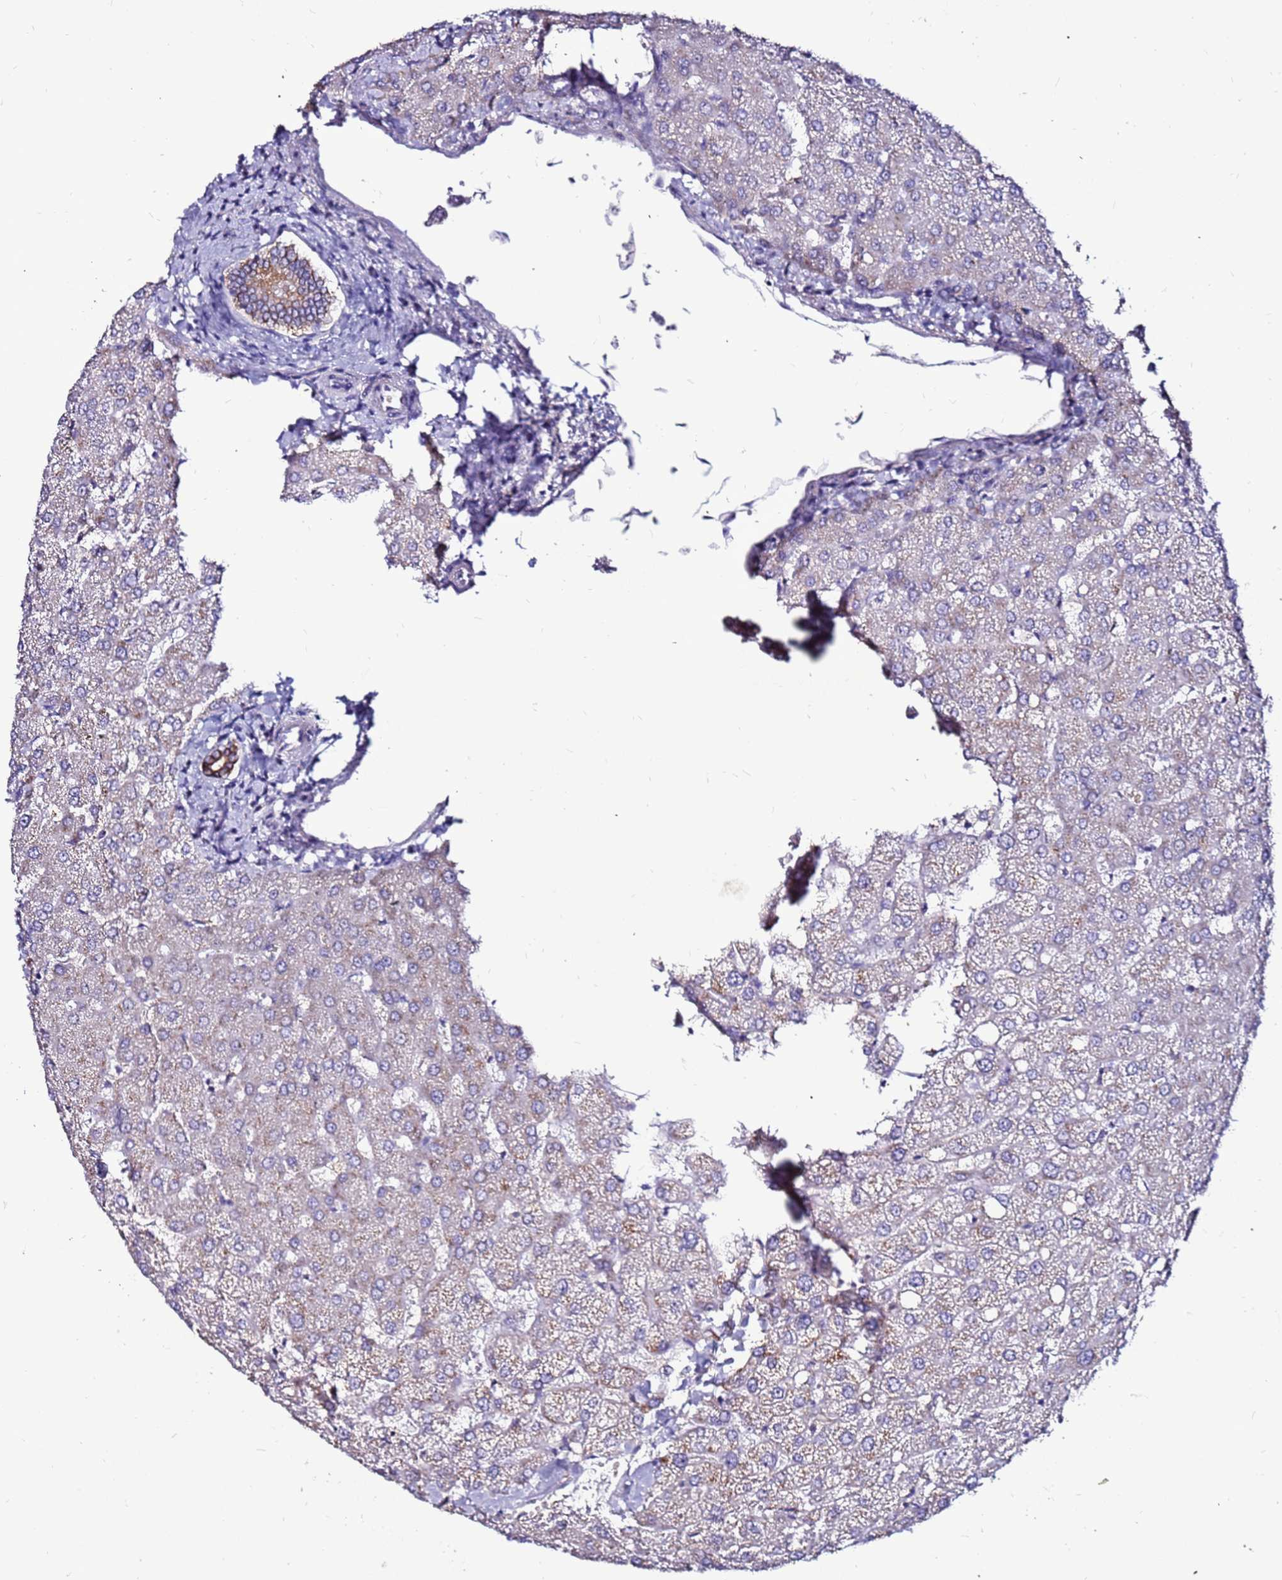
{"staining": {"intensity": "moderate", "quantity": ">75%", "location": "cytoplasmic/membranous"}, "tissue": "liver", "cell_type": "Cholangiocytes", "image_type": "normal", "snomed": [{"axis": "morphology", "description": "Normal tissue, NOS"}, {"axis": "topography", "description": "Liver"}], "caption": "IHC (DAB) staining of unremarkable human liver exhibits moderate cytoplasmic/membranous protein expression in about >75% of cholangiocytes. (DAB IHC, brown staining for protein, blue staining for nuclei).", "gene": "SLC44A3", "patient": {"sex": "female", "age": 54}}